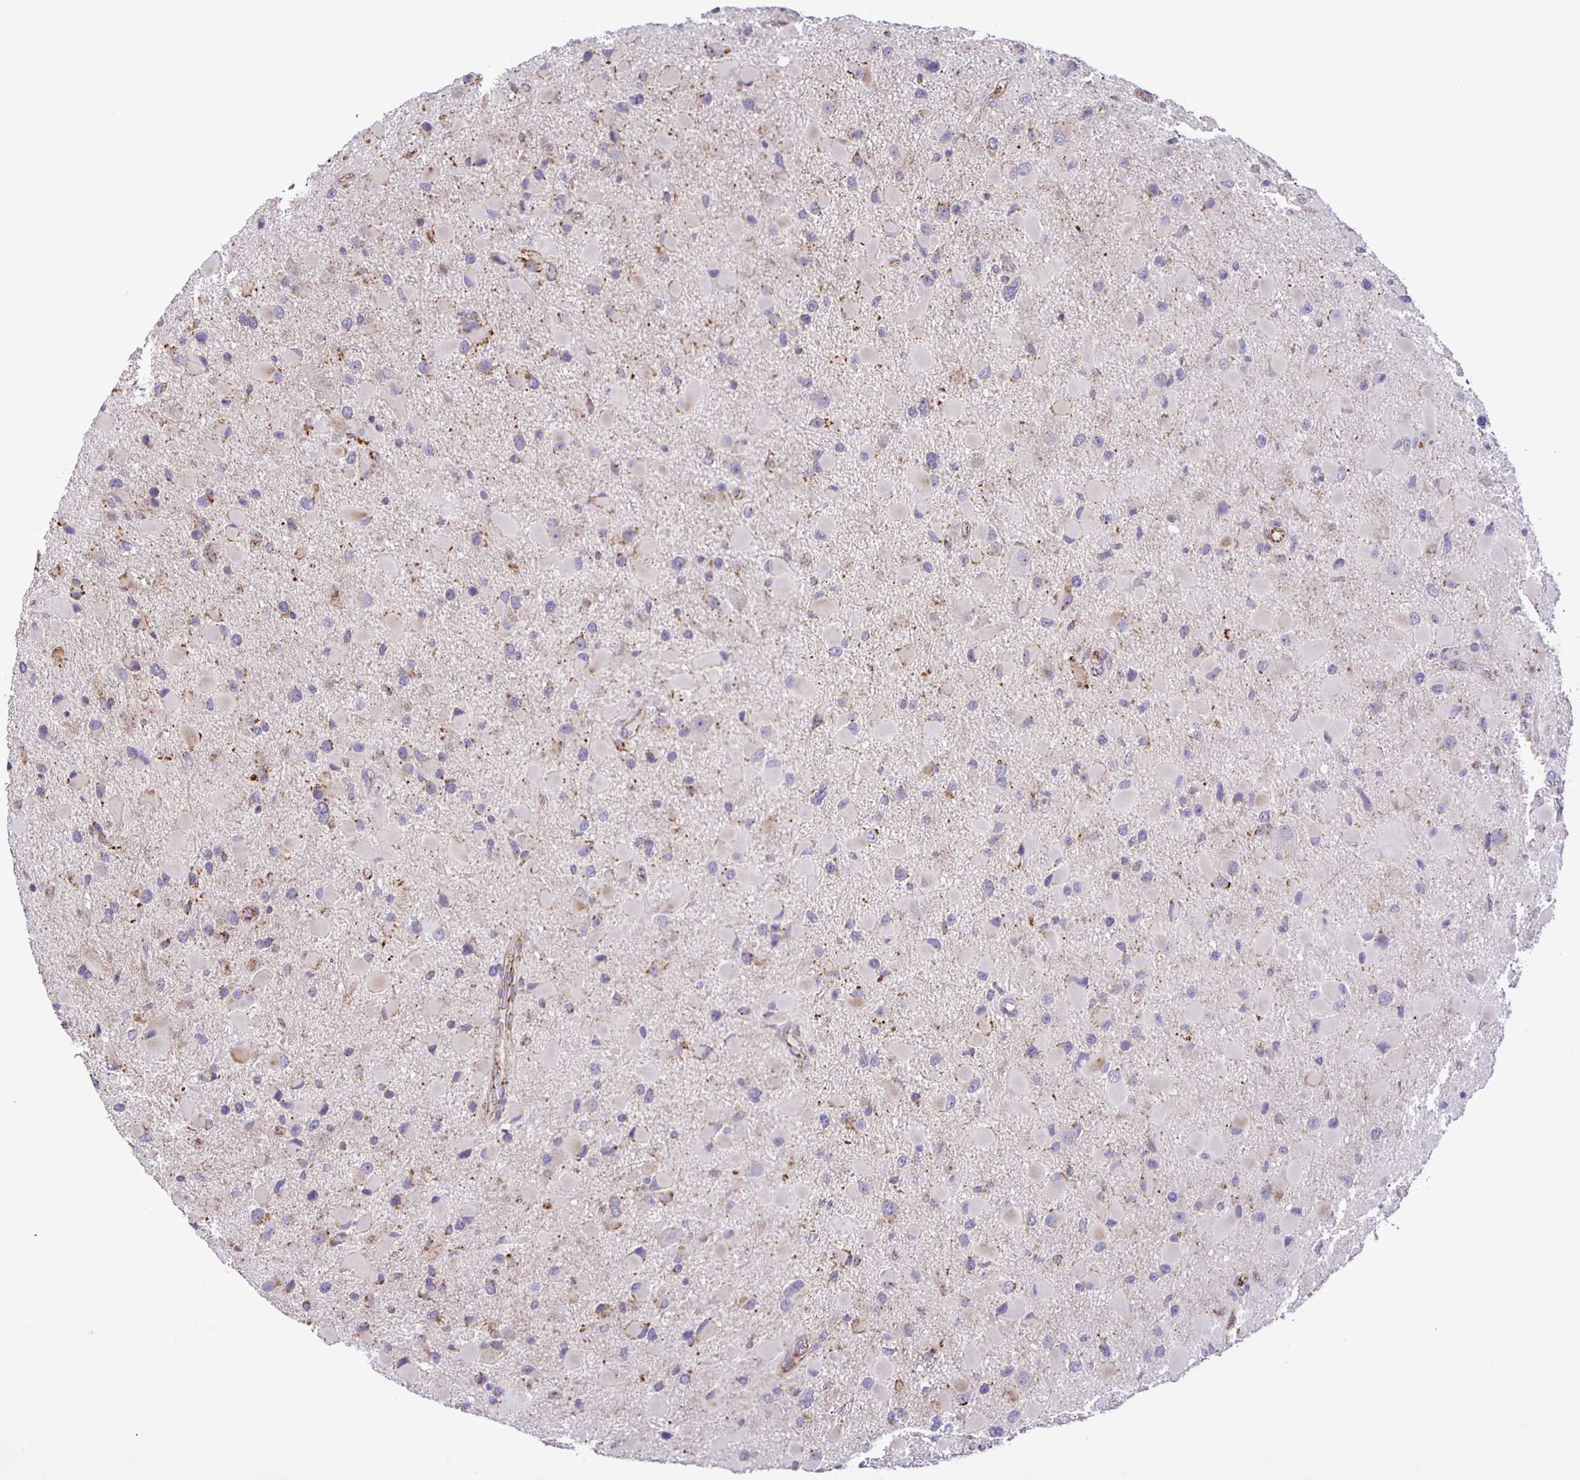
{"staining": {"intensity": "moderate", "quantity": "<25%", "location": "cytoplasmic/membranous"}, "tissue": "glioma", "cell_type": "Tumor cells", "image_type": "cancer", "snomed": [{"axis": "morphology", "description": "Glioma, malignant, Low grade"}, {"axis": "topography", "description": "Brain"}], "caption": "Immunohistochemical staining of human malignant glioma (low-grade) displays low levels of moderate cytoplasmic/membranous positivity in approximately <25% of tumor cells. The protein of interest is shown in brown color, while the nuclei are stained blue.", "gene": "JMJD4", "patient": {"sex": "female", "age": 32}}